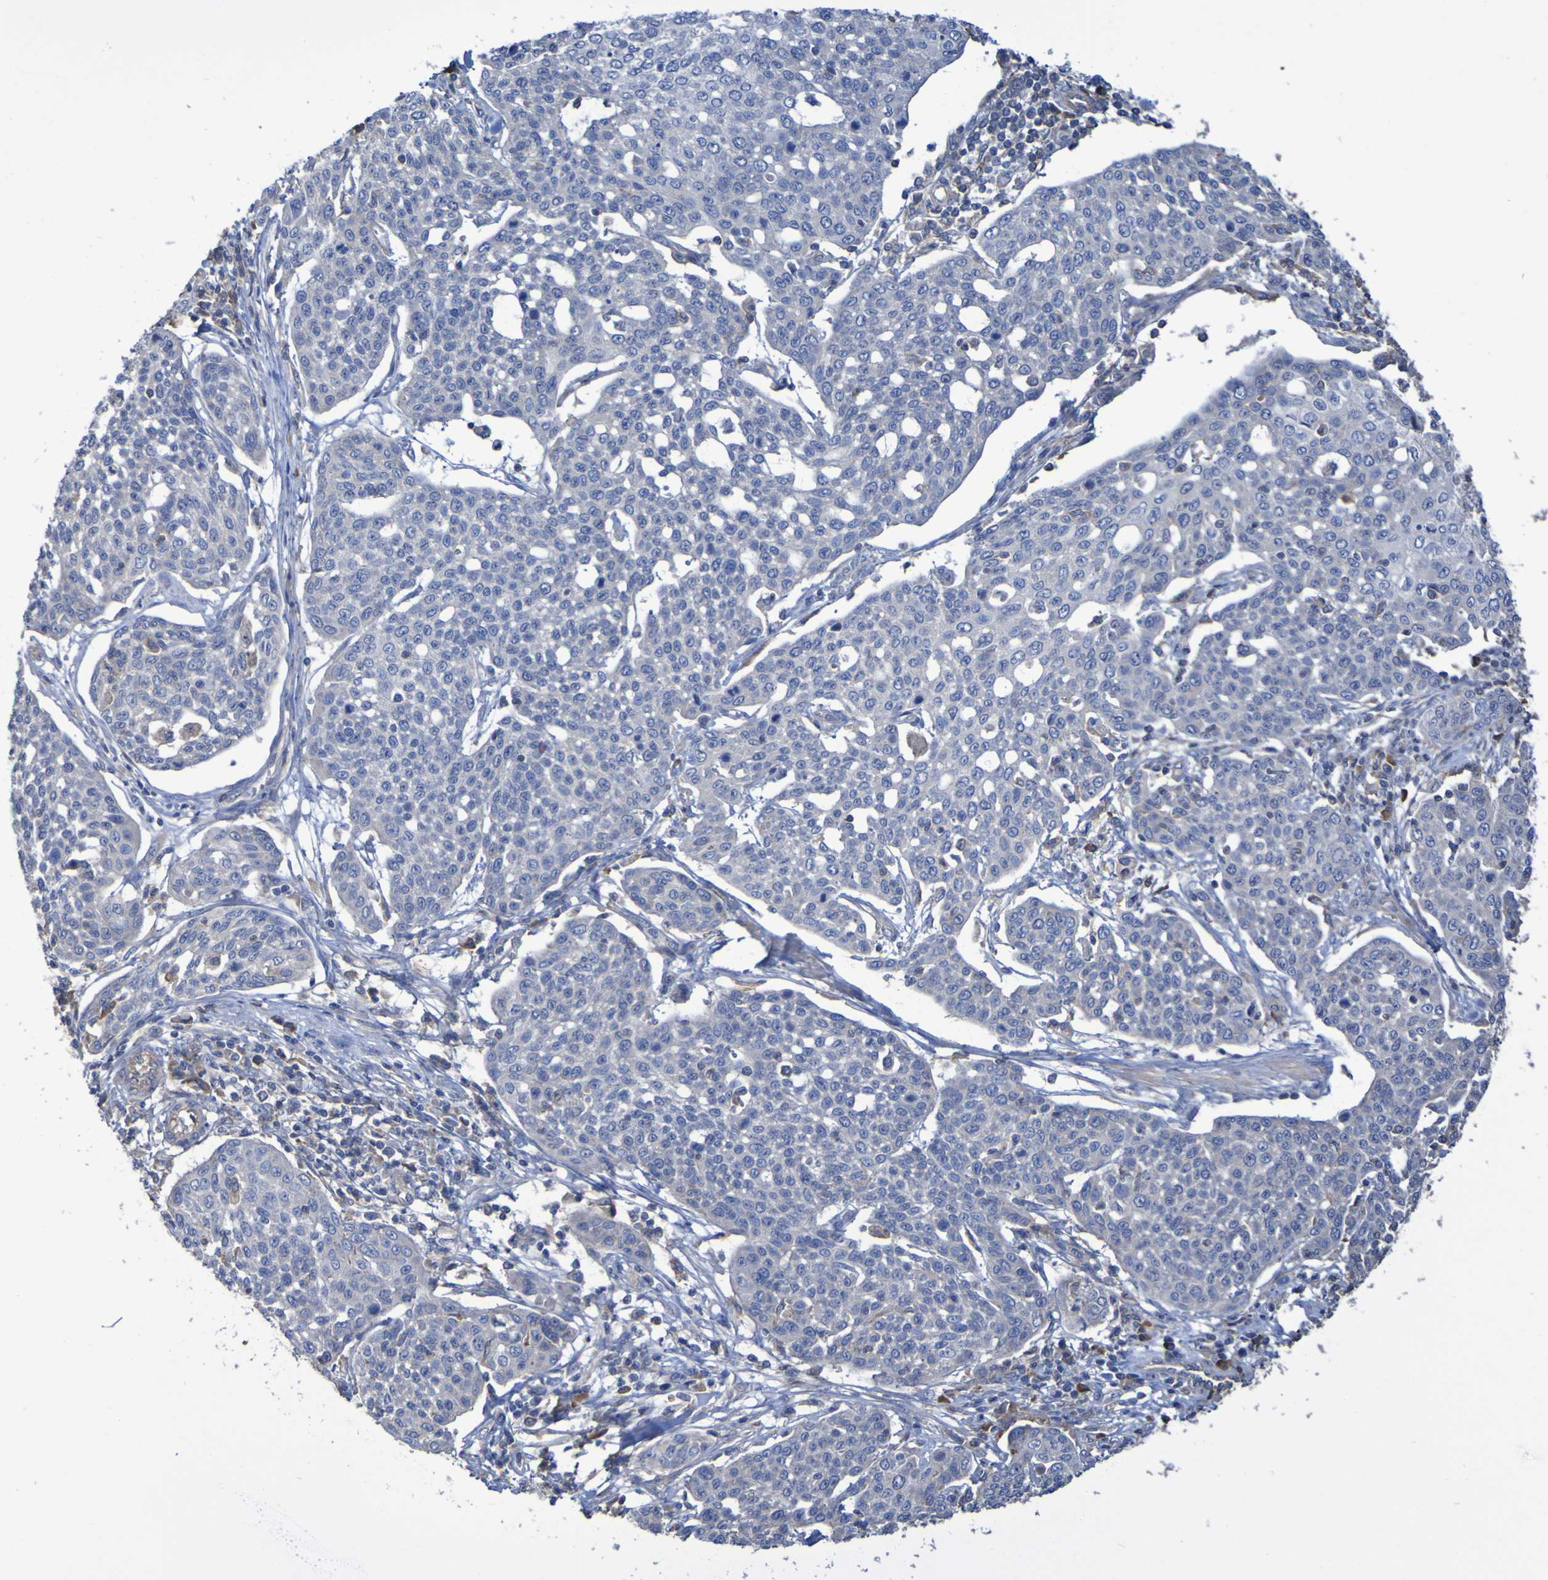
{"staining": {"intensity": "negative", "quantity": "none", "location": "none"}, "tissue": "cervical cancer", "cell_type": "Tumor cells", "image_type": "cancer", "snomed": [{"axis": "morphology", "description": "Squamous cell carcinoma, NOS"}, {"axis": "topography", "description": "Cervix"}], "caption": "The histopathology image displays no significant positivity in tumor cells of squamous cell carcinoma (cervical). Nuclei are stained in blue.", "gene": "SYNJ1", "patient": {"sex": "female", "age": 34}}